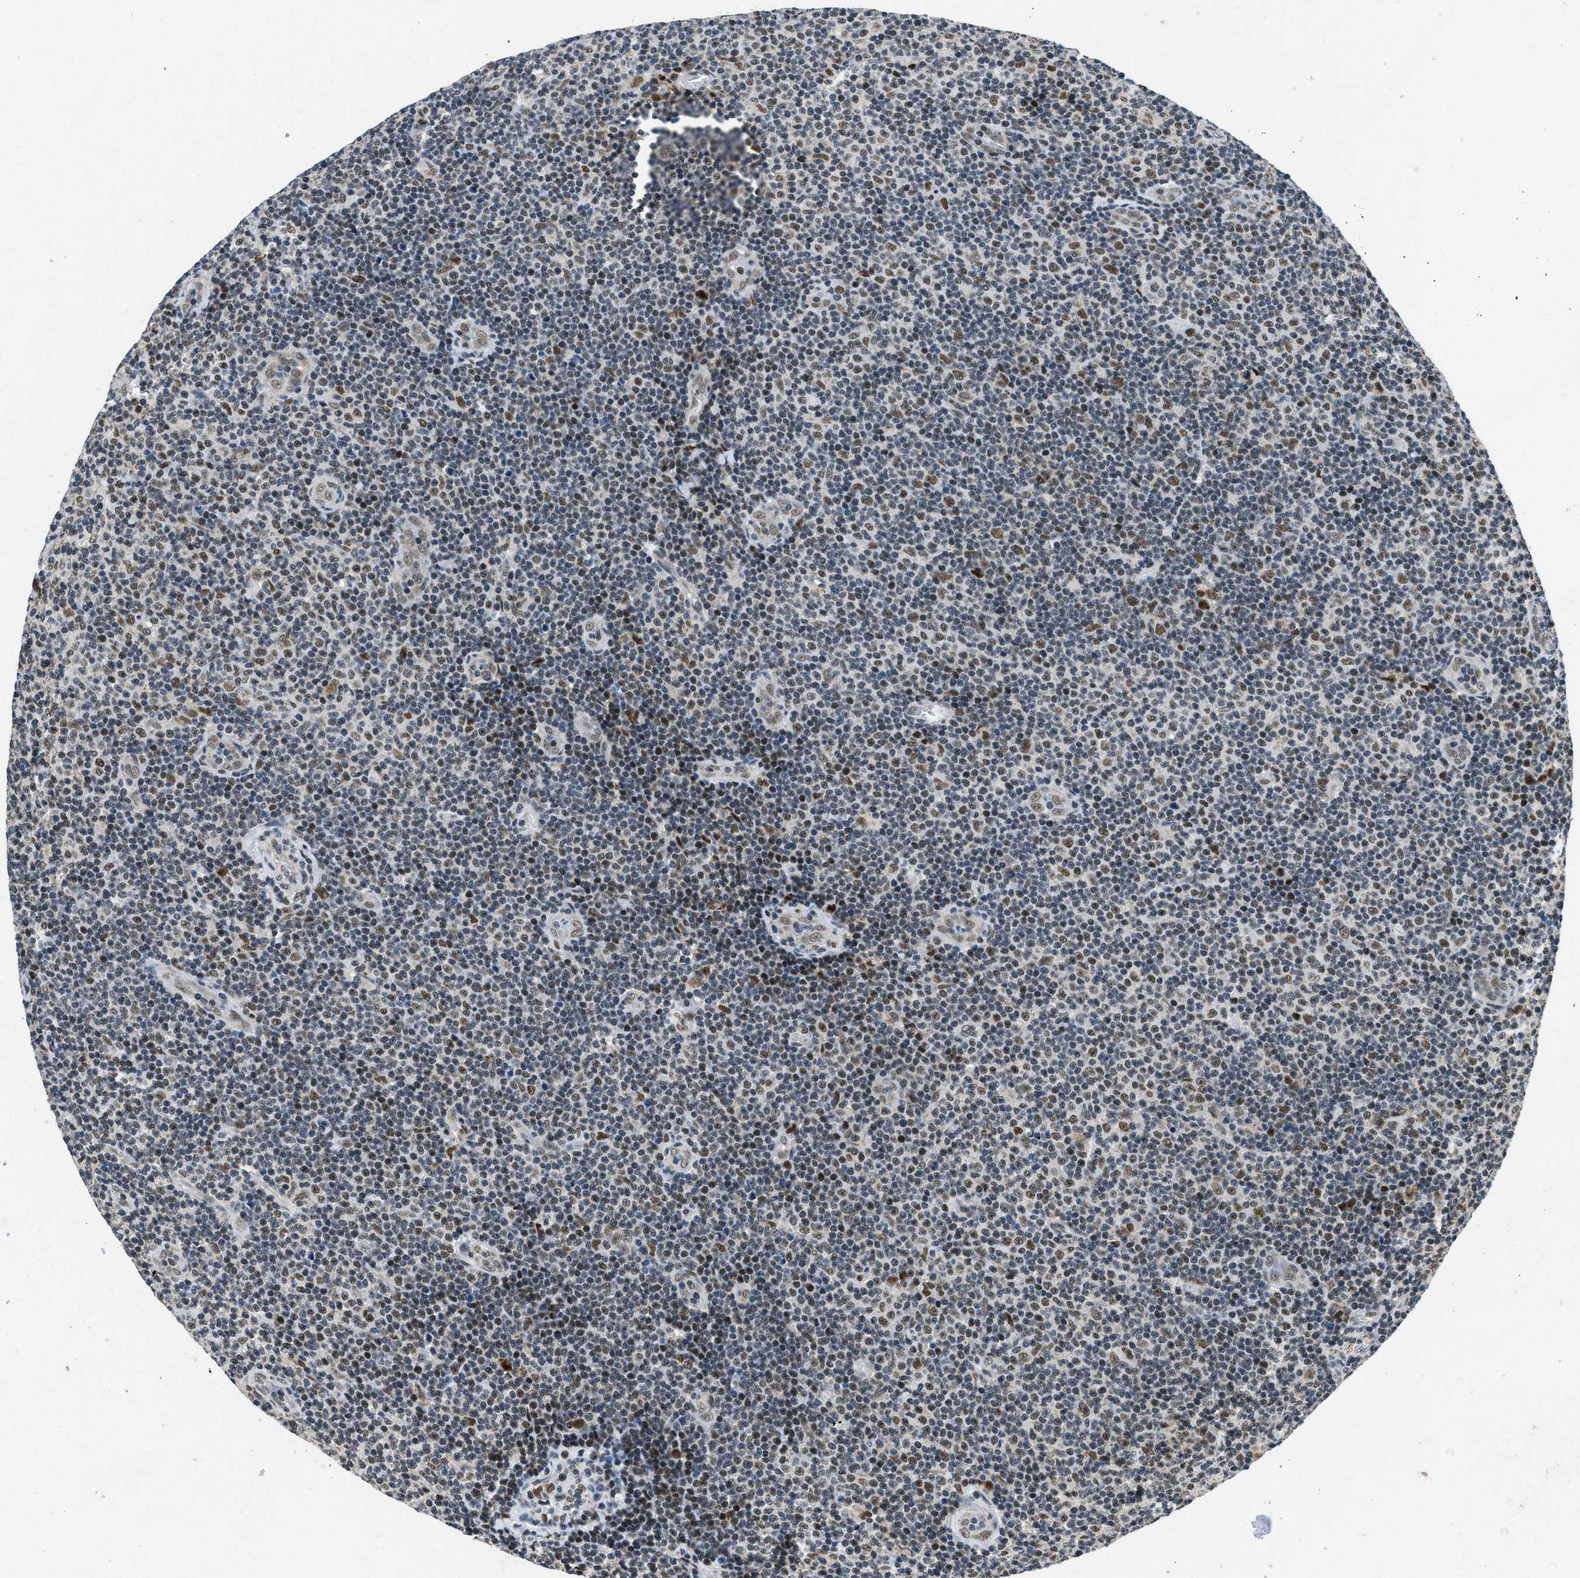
{"staining": {"intensity": "moderate", "quantity": "25%-75%", "location": "nuclear"}, "tissue": "lymphoma", "cell_type": "Tumor cells", "image_type": "cancer", "snomed": [{"axis": "morphology", "description": "Malignant lymphoma, non-Hodgkin's type, Low grade"}, {"axis": "topography", "description": "Lymph node"}], "caption": "Lymphoma stained with a protein marker displays moderate staining in tumor cells.", "gene": "KDM3B", "patient": {"sex": "male", "age": 83}}